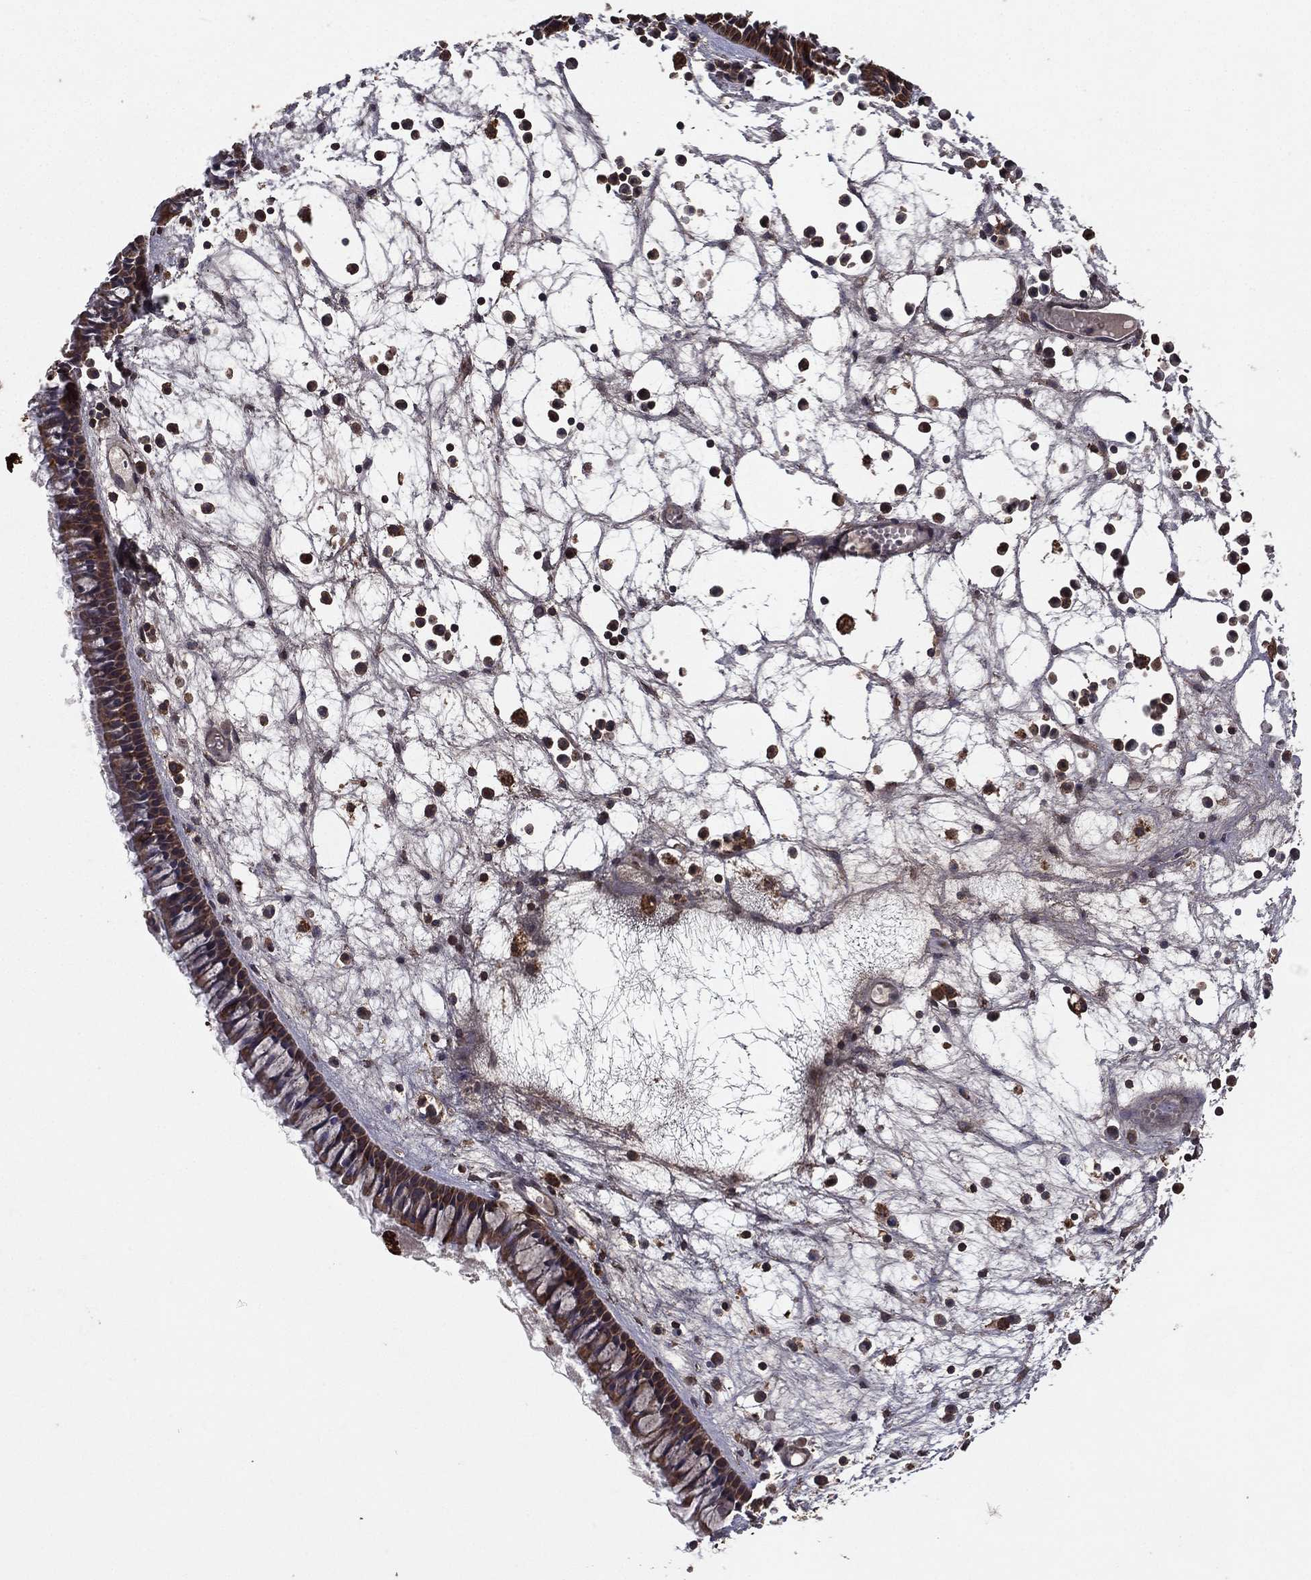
{"staining": {"intensity": "moderate", "quantity": ">75%", "location": "cytoplasmic/membranous"}, "tissue": "nasopharynx", "cell_type": "Respiratory epithelial cells", "image_type": "normal", "snomed": [{"axis": "morphology", "description": "Normal tissue, NOS"}, {"axis": "topography", "description": "Nasopharynx"}], "caption": "High-magnification brightfield microscopy of unremarkable nasopharynx stained with DAB (3,3'-diaminobenzidine) (brown) and counterstained with hematoxylin (blue). respiratory epithelial cells exhibit moderate cytoplasmic/membranous staining is seen in about>75% of cells.", "gene": "BIRC6", "patient": {"sex": "female", "age": 47}}